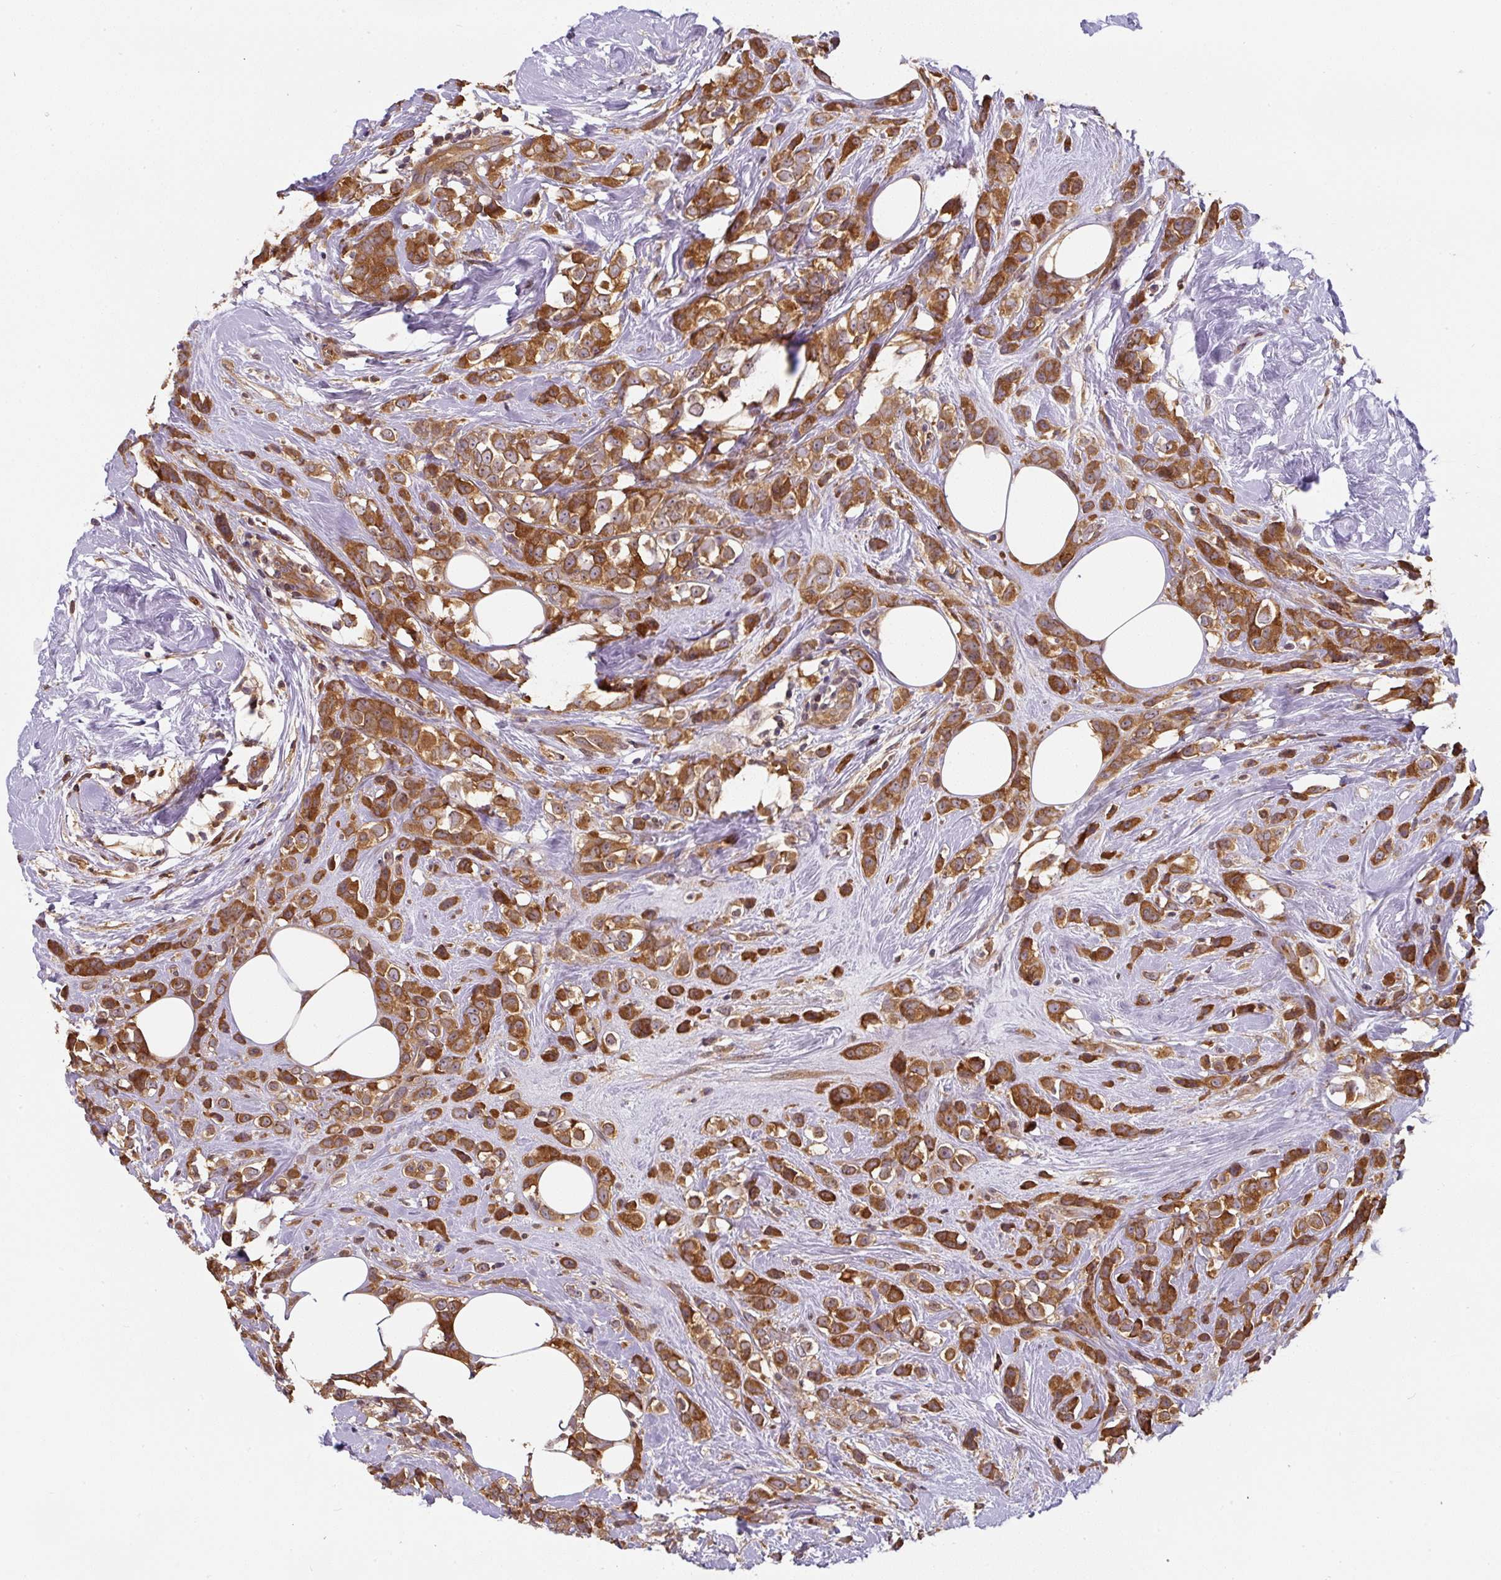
{"staining": {"intensity": "strong", "quantity": ">75%", "location": "cytoplasmic/membranous"}, "tissue": "breast cancer", "cell_type": "Tumor cells", "image_type": "cancer", "snomed": [{"axis": "morphology", "description": "Duct carcinoma"}, {"axis": "topography", "description": "Breast"}], "caption": "Intraductal carcinoma (breast) stained for a protein reveals strong cytoplasmic/membranous positivity in tumor cells. (Brightfield microscopy of DAB IHC at high magnification).", "gene": "ST13", "patient": {"sex": "female", "age": 80}}